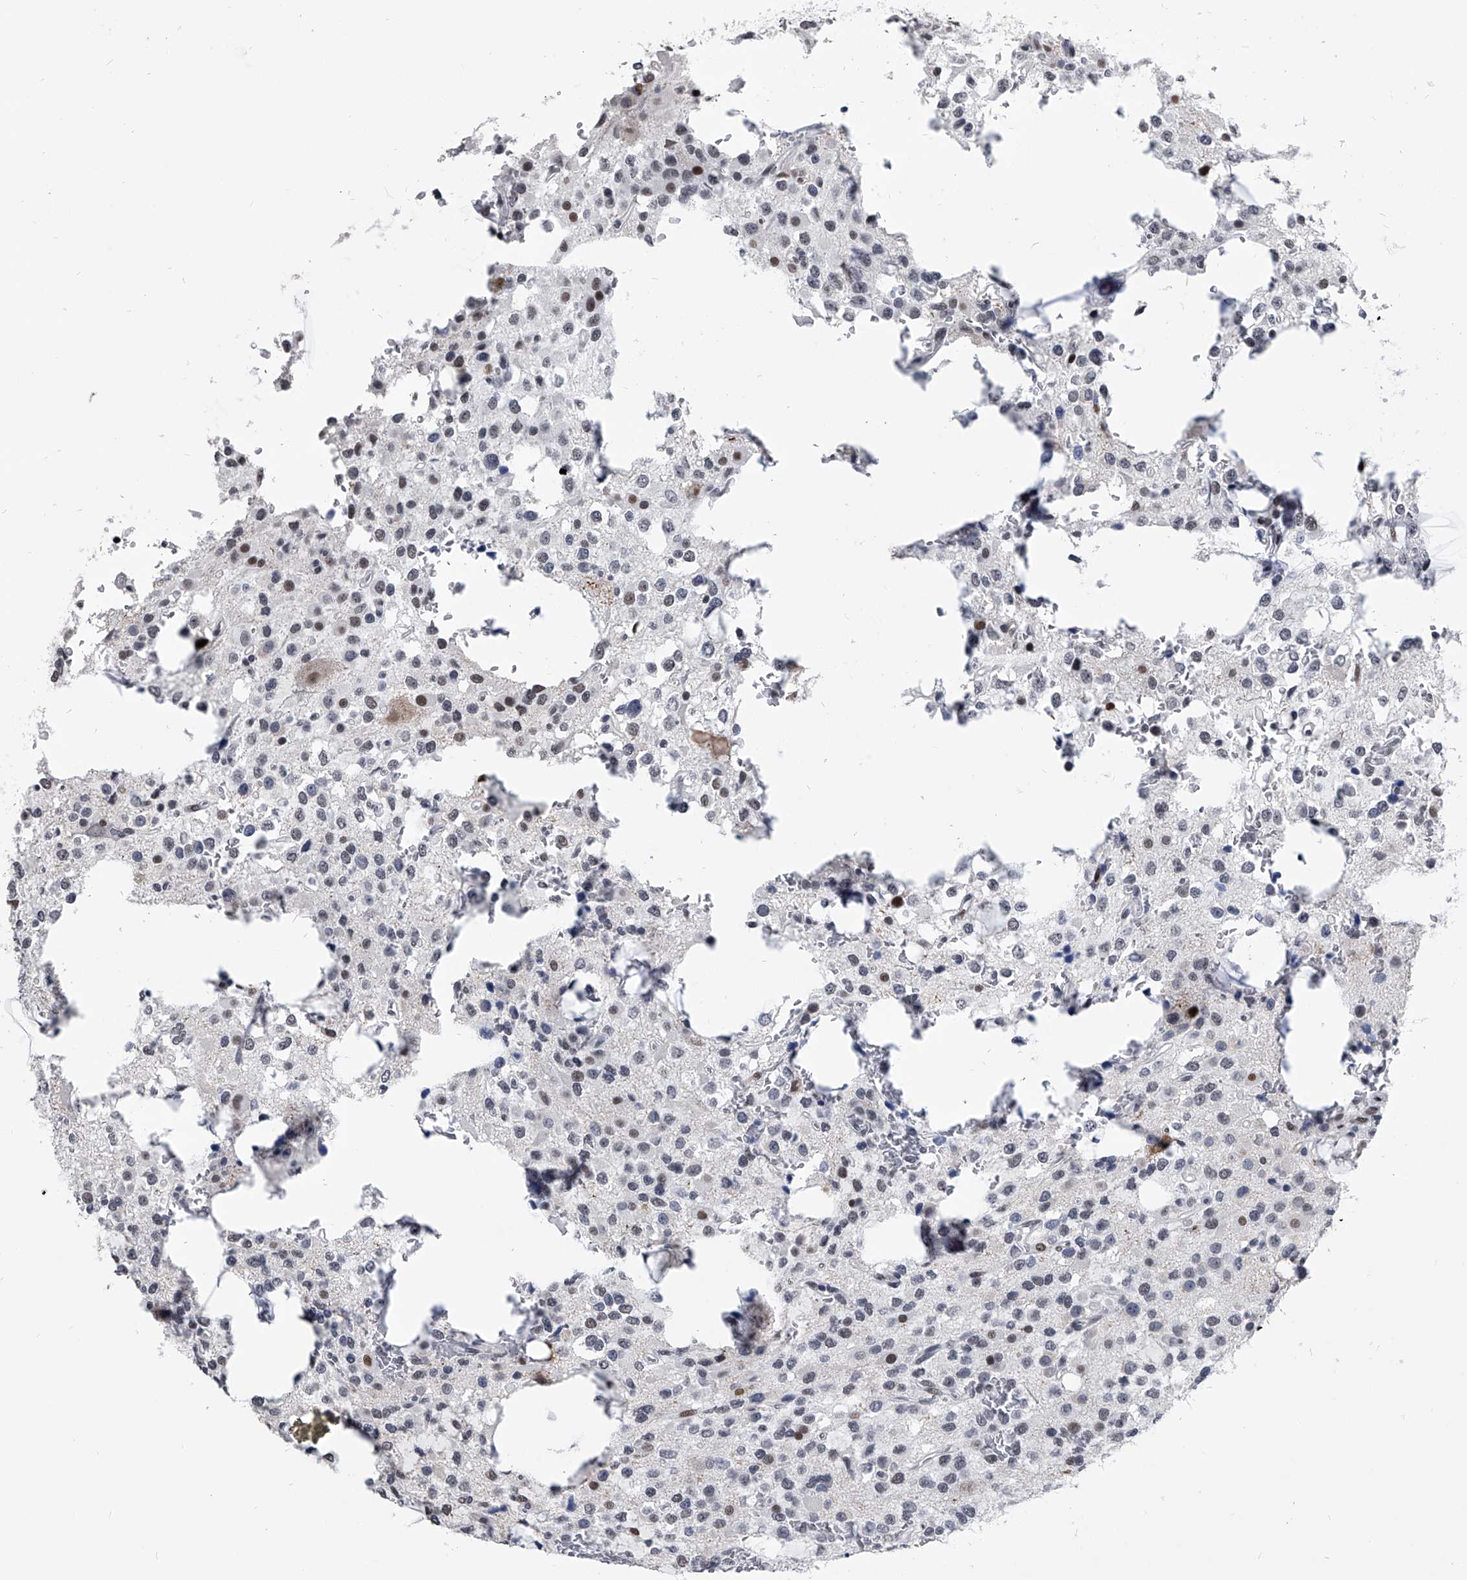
{"staining": {"intensity": "moderate", "quantity": "<25%", "location": "nuclear"}, "tissue": "glioma", "cell_type": "Tumor cells", "image_type": "cancer", "snomed": [{"axis": "morphology", "description": "Glioma, malignant, High grade"}, {"axis": "topography", "description": "Brain"}], "caption": "High-magnification brightfield microscopy of glioma stained with DAB (brown) and counterstained with hematoxylin (blue). tumor cells exhibit moderate nuclear expression is present in about<25% of cells.", "gene": "CMTR1", "patient": {"sex": "female", "age": 62}}